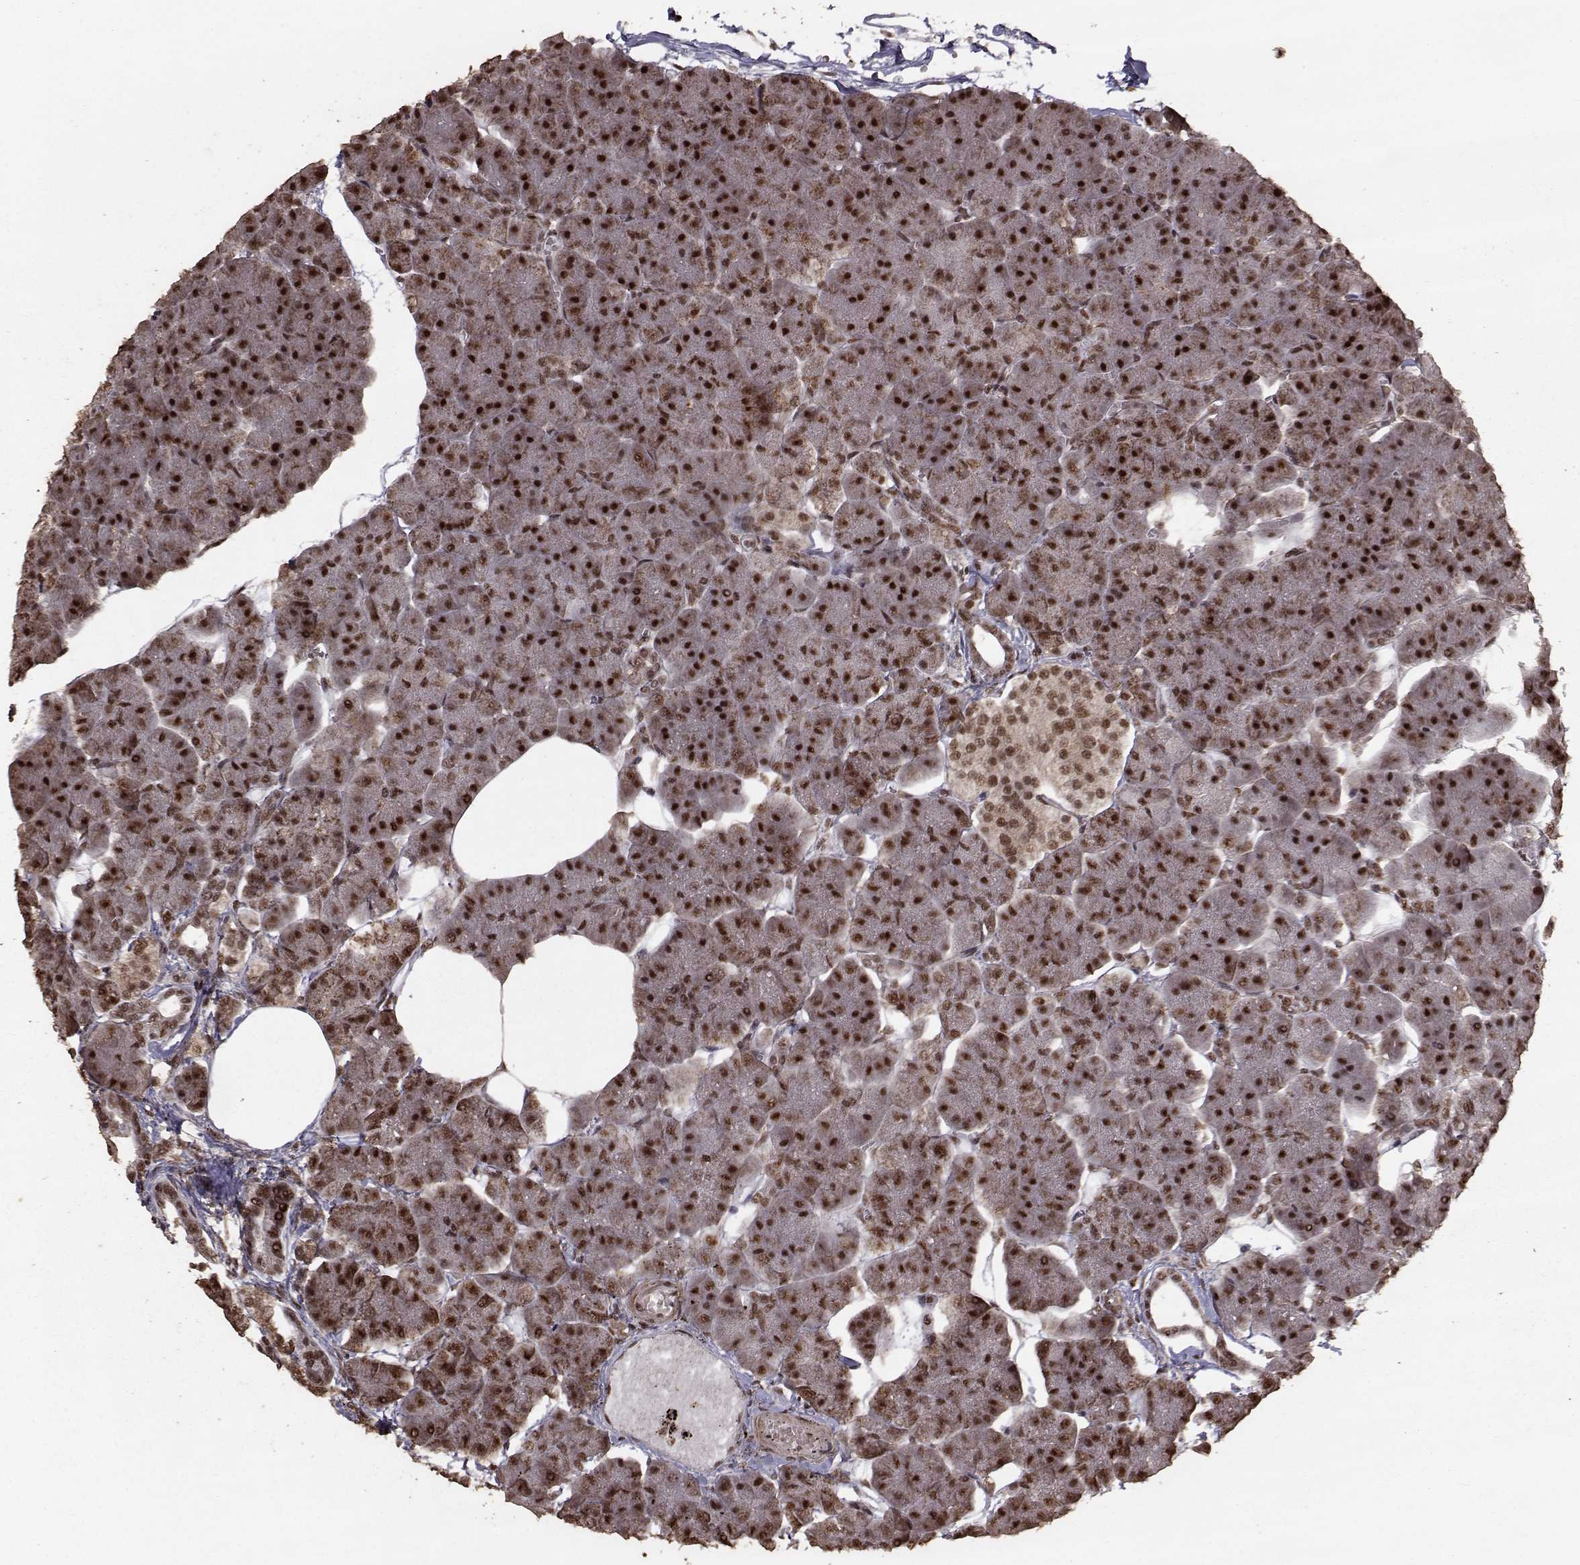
{"staining": {"intensity": "strong", "quantity": ">75%", "location": "nuclear"}, "tissue": "pancreas", "cell_type": "Exocrine glandular cells", "image_type": "normal", "snomed": [{"axis": "morphology", "description": "Normal tissue, NOS"}, {"axis": "topography", "description": "Adipose tissue"}, {"axis": "topography", "description": "Pancreas"}, {"axis": "topography", "description": "Peripheral nerve tissue"}], "caption": "IHC staining of normal pancreas, which demonstrates high levels of strong nuclear staining in approximately >75% of exocrine glandular cells indicating strong nuclear protein expression. The staining was performed using DAB (3,3'-diaminobenzidine) (brown) for protein detection and nuclei were counterstained in hematoxylin (blue).", "gene": "SF1", "patient": {"sex": "female", "age": 58}}